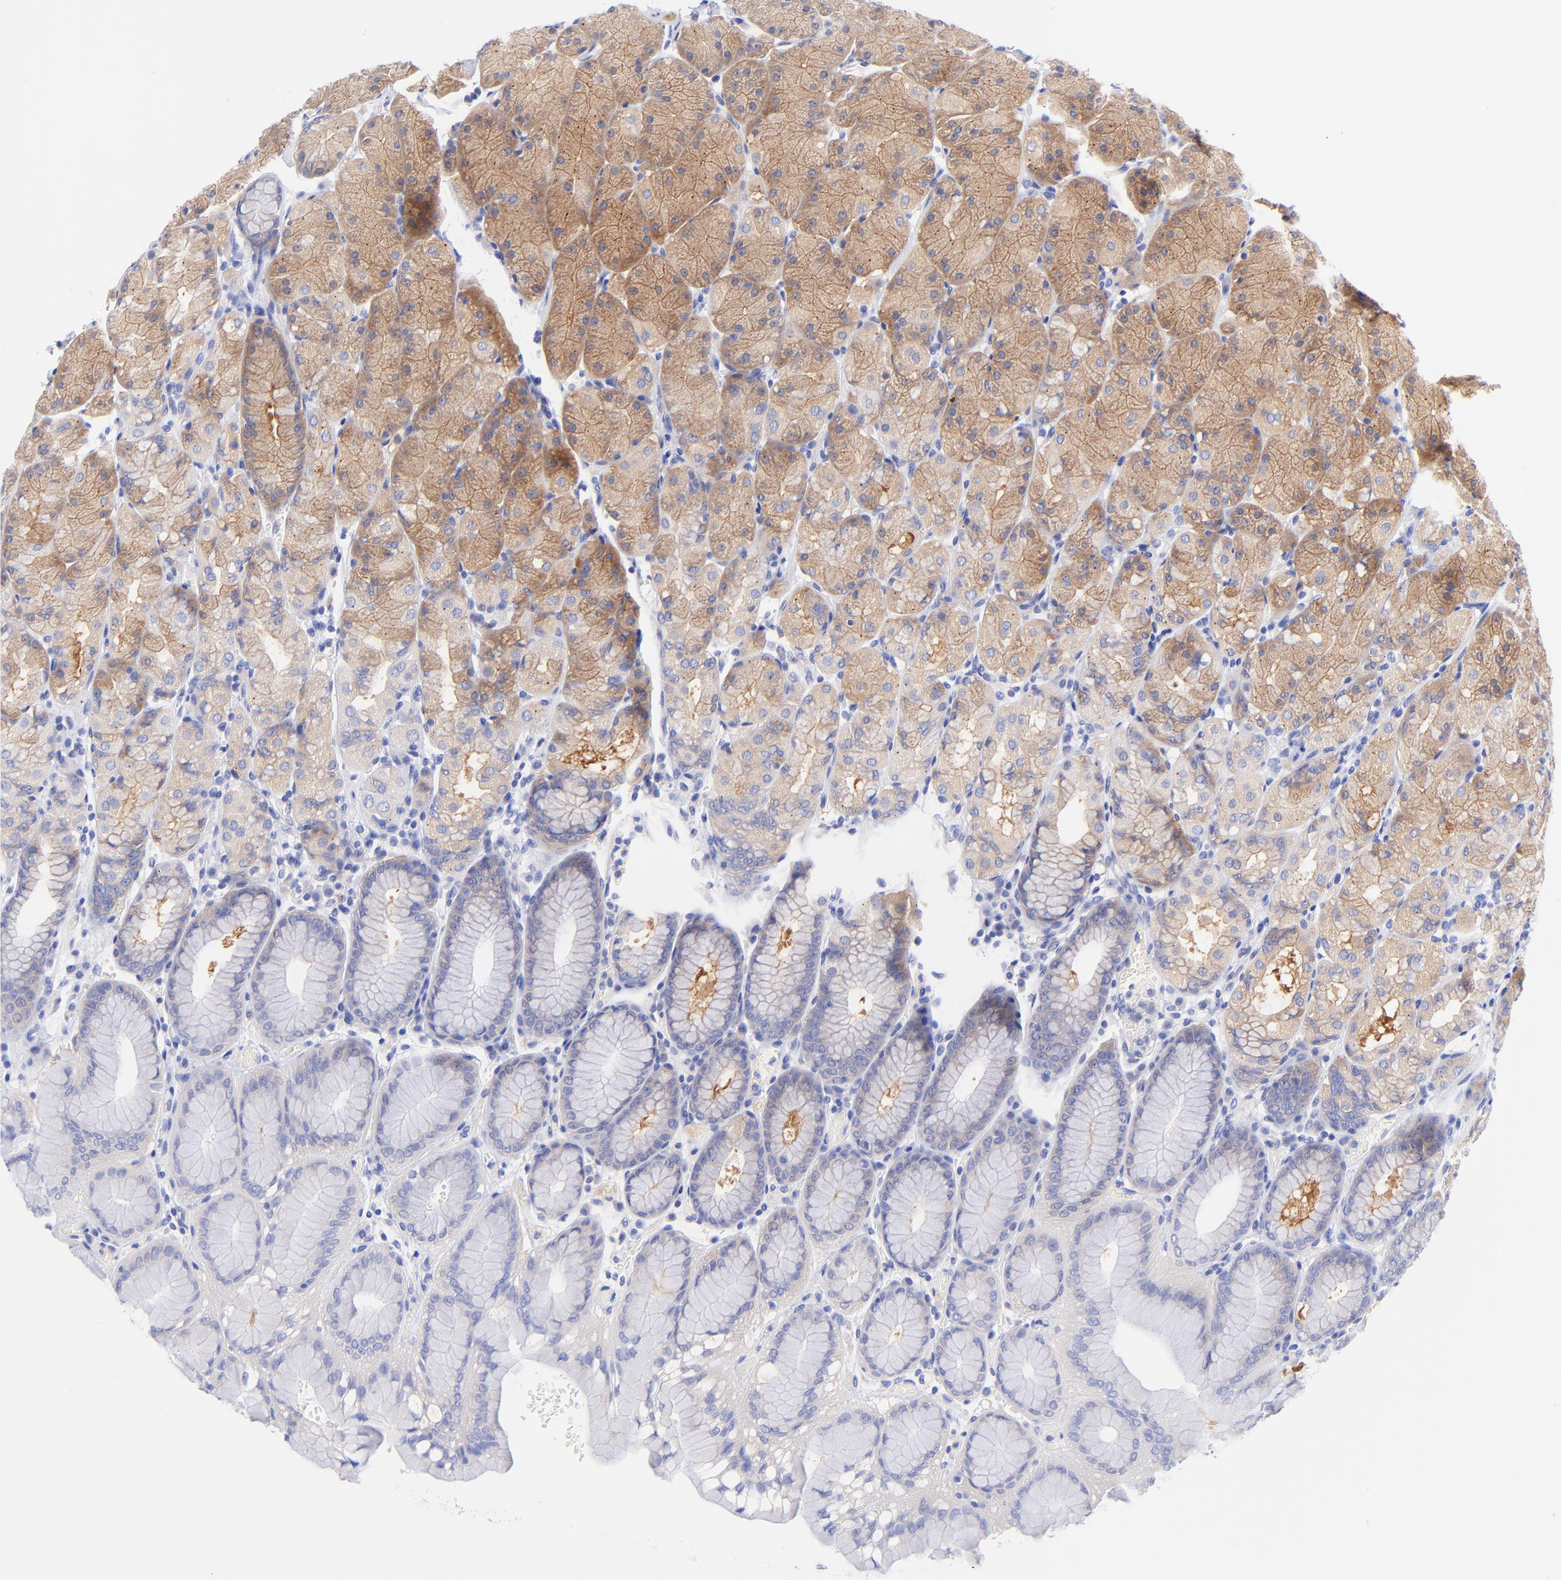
{"staining": {"intensity": "weak", "quantity": "25%-75%", "location": "cytoplasmic/membranous"}, "tissue": "stomach", "cell_type": "Glandular cells", "image_type": "normal", "snomed": [{"axis": "morphology", "description": "Normal tissue, NOS"}, {"axis": "topography", "description": "Stomach, upper"}, {"axis": "topography", "description": "Stomach"}], "caption": "Protein expression analysis of benign stomach shows weak cytoplasmic/membranous staining in approximately 25%-75% of glandular cells. Ihc stains the protein in brown and the nuclei are stained blue.", "gene": "GPHN", "patient": {"sex": "male", "age": 76}}